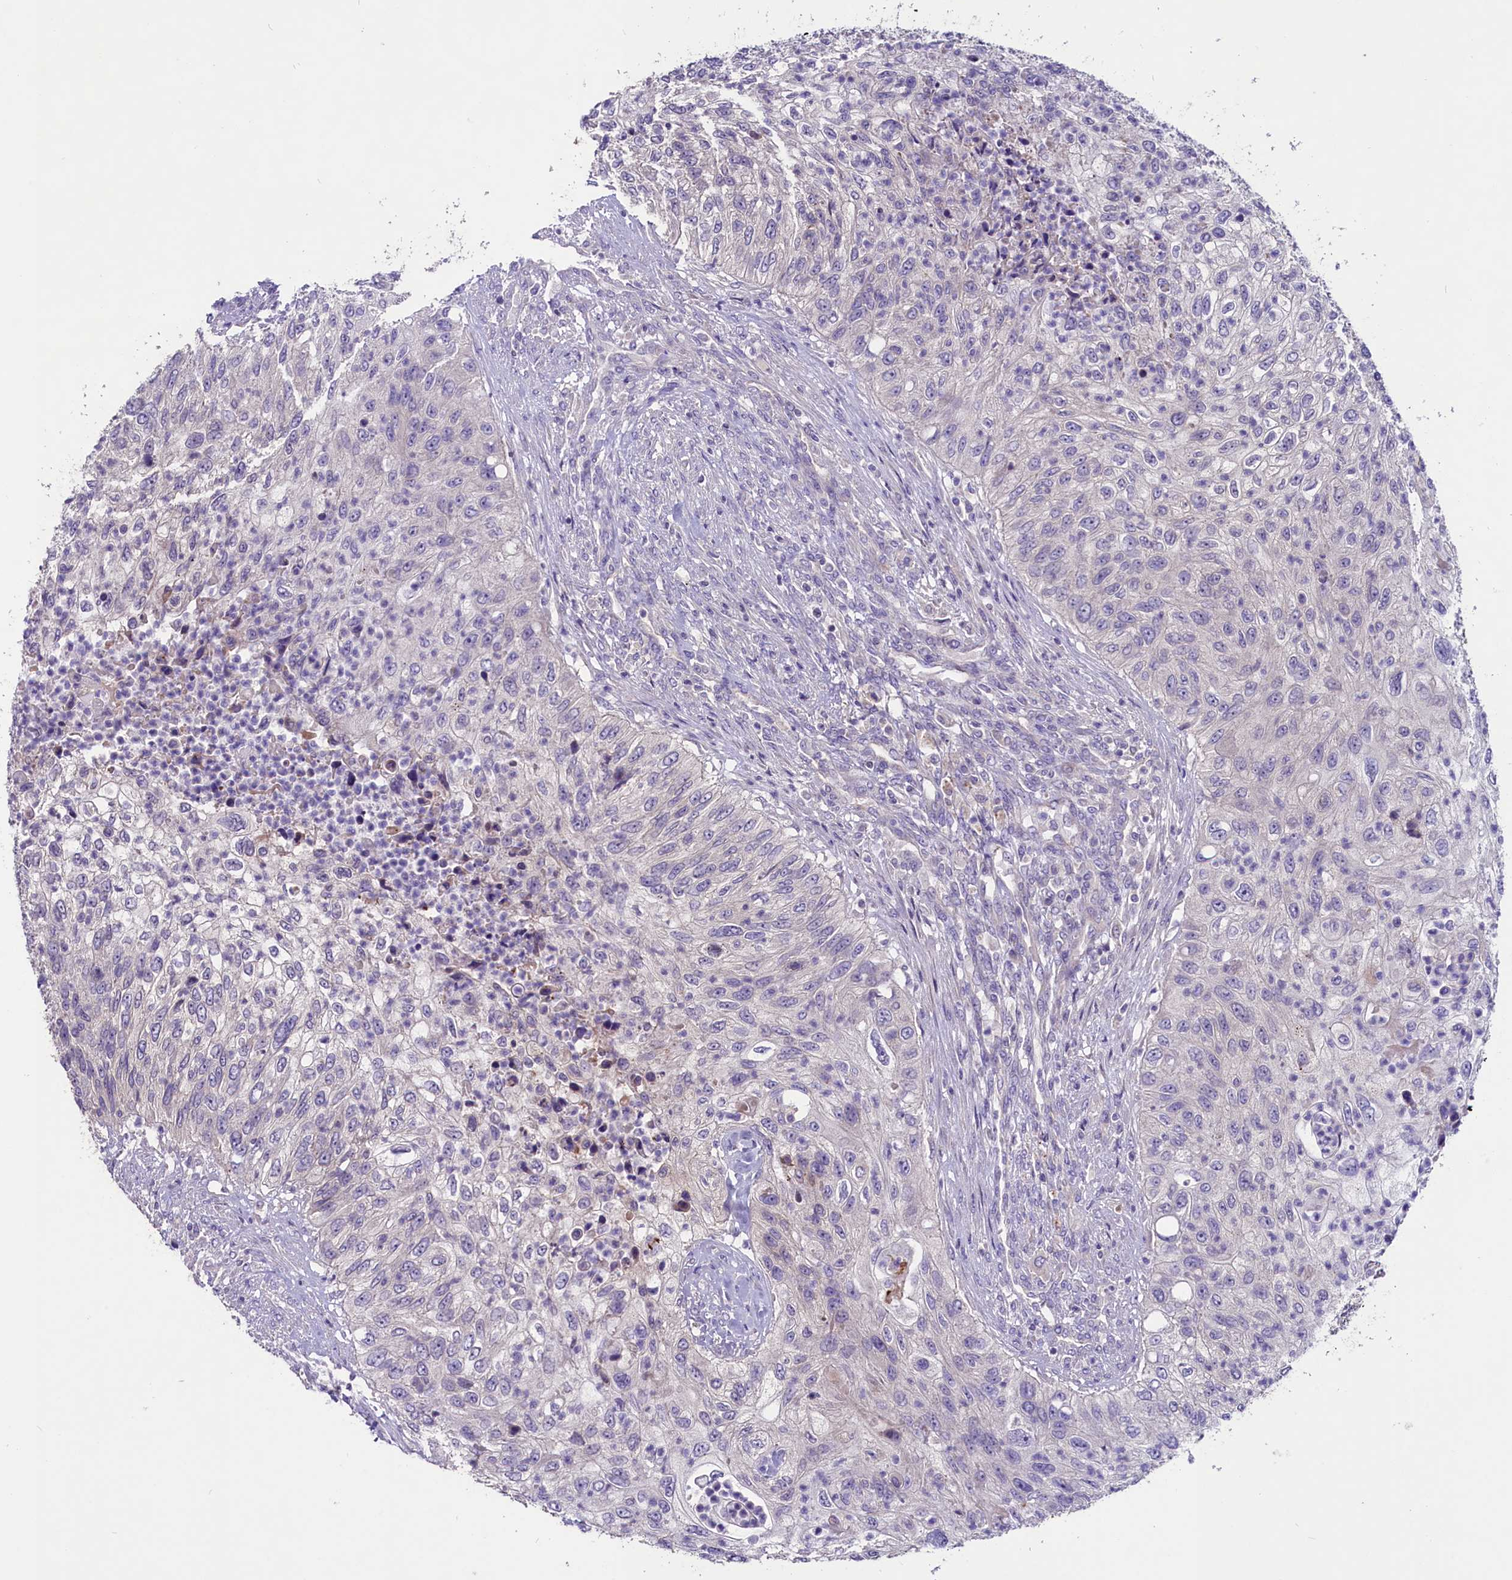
{"staining": {"intensity": "negative", "quantity": "none", "location": "none"}, "tissue": "urothelial cancer", "cell_type": "Tumor cells", "image_type": "cancer", "snomed": [{"axis": "morphology", "description": "Urothelial carcinoma, High grade"}, {"axis": "topography", "description": "Urinary bladder"}], "caption": "High power microscopy photomicrograph of an immunohistochemistry (IHC) micrograph of urothelial cancer, revealing no significant positivity in tumor cells.", "gene": "CD99L2", "patient": {"sex": "female", "age": 60}}